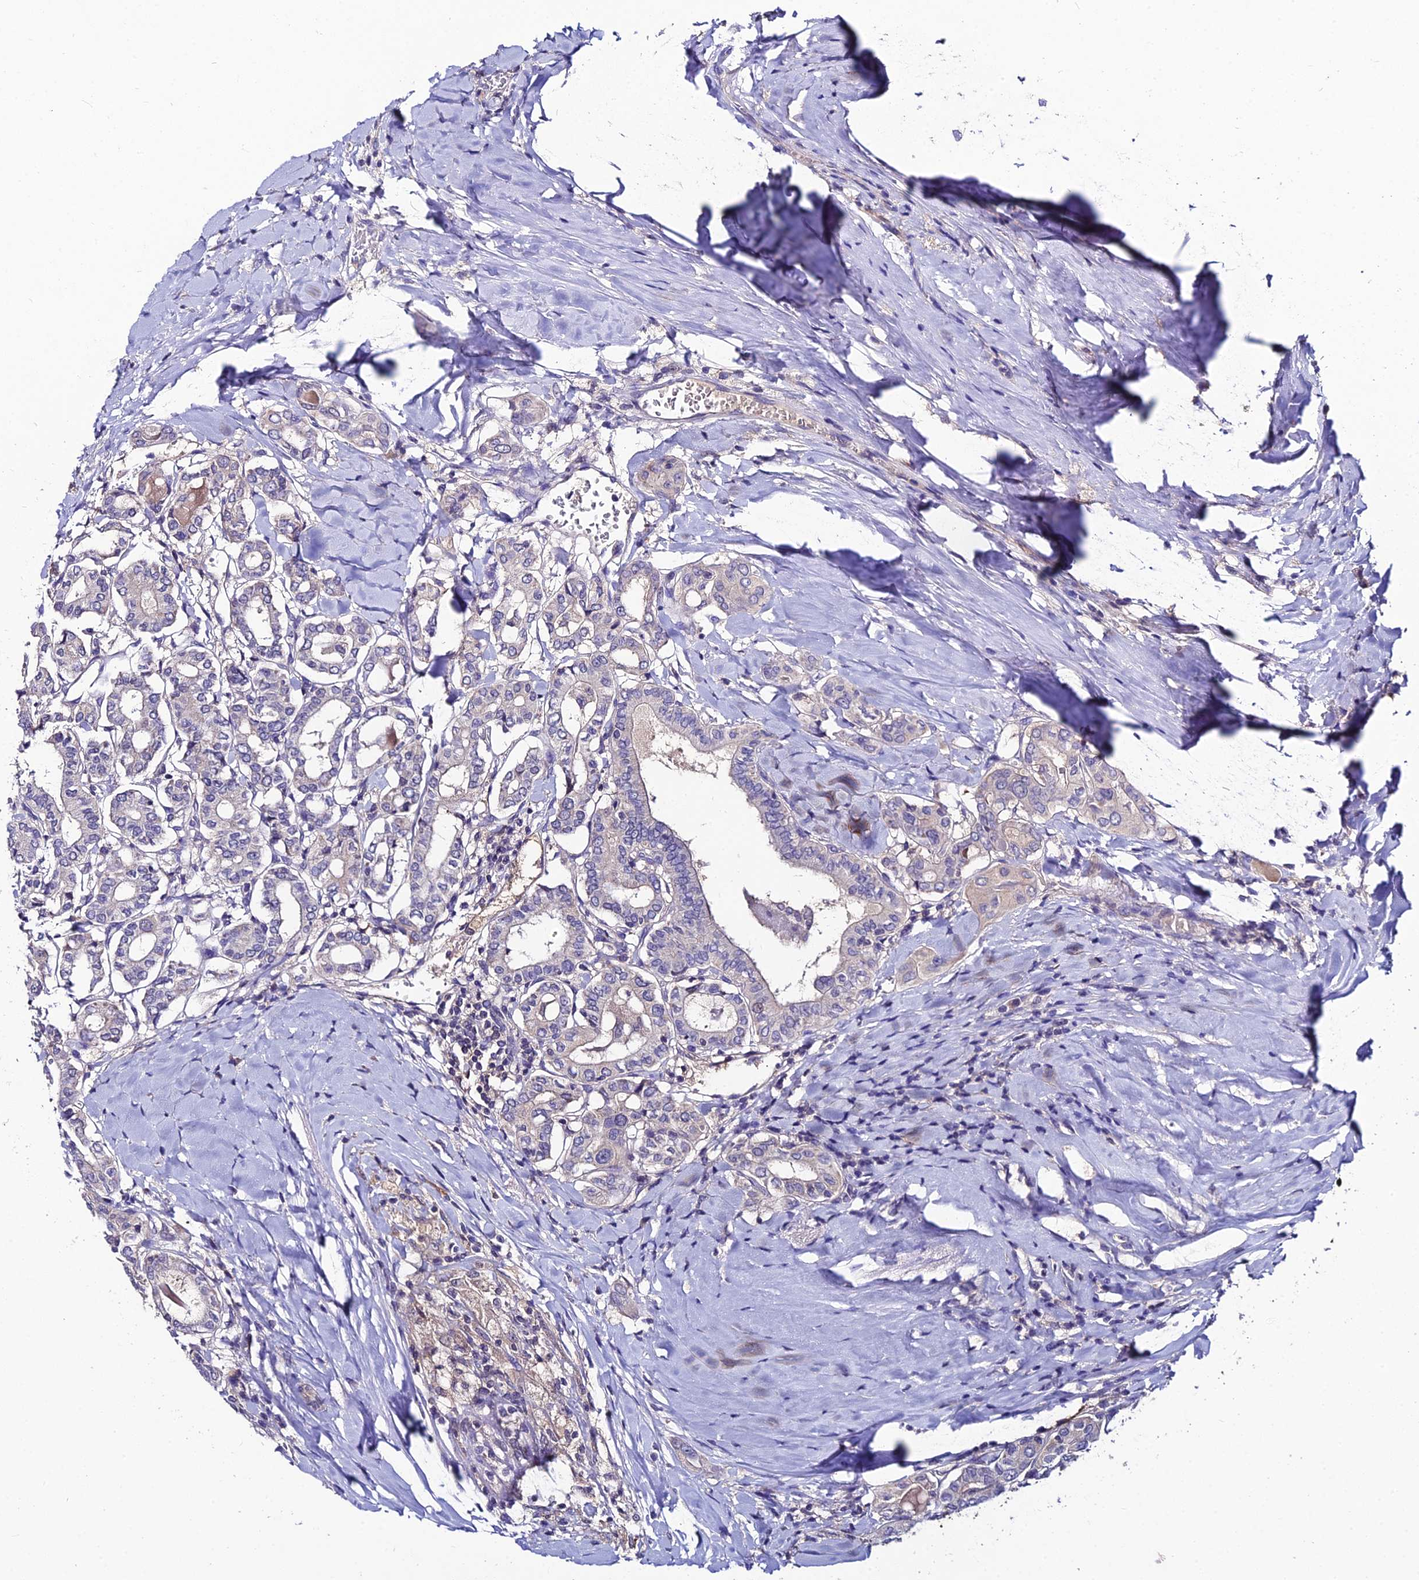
{"staining": {"intensity": "negative", "quantity": "none", "location": "none"}, "tissue": "thyroid cancer", "cell_type": "Tumor cells", "image_type": "cancer", "snomed": [{"axis": "morphology", "description": "Papillary adenocarcinoma, NOS"}, {"axis": "topography", "description": "Thyroid gland"}], "caption": "DAB immunohistochemical staining of thyroid cancer (papillary adenocarcinoma) displays no significant staining in tumor cells.", "gene": "LGALS7", "patient": {"sex": "female", "age": 72}}